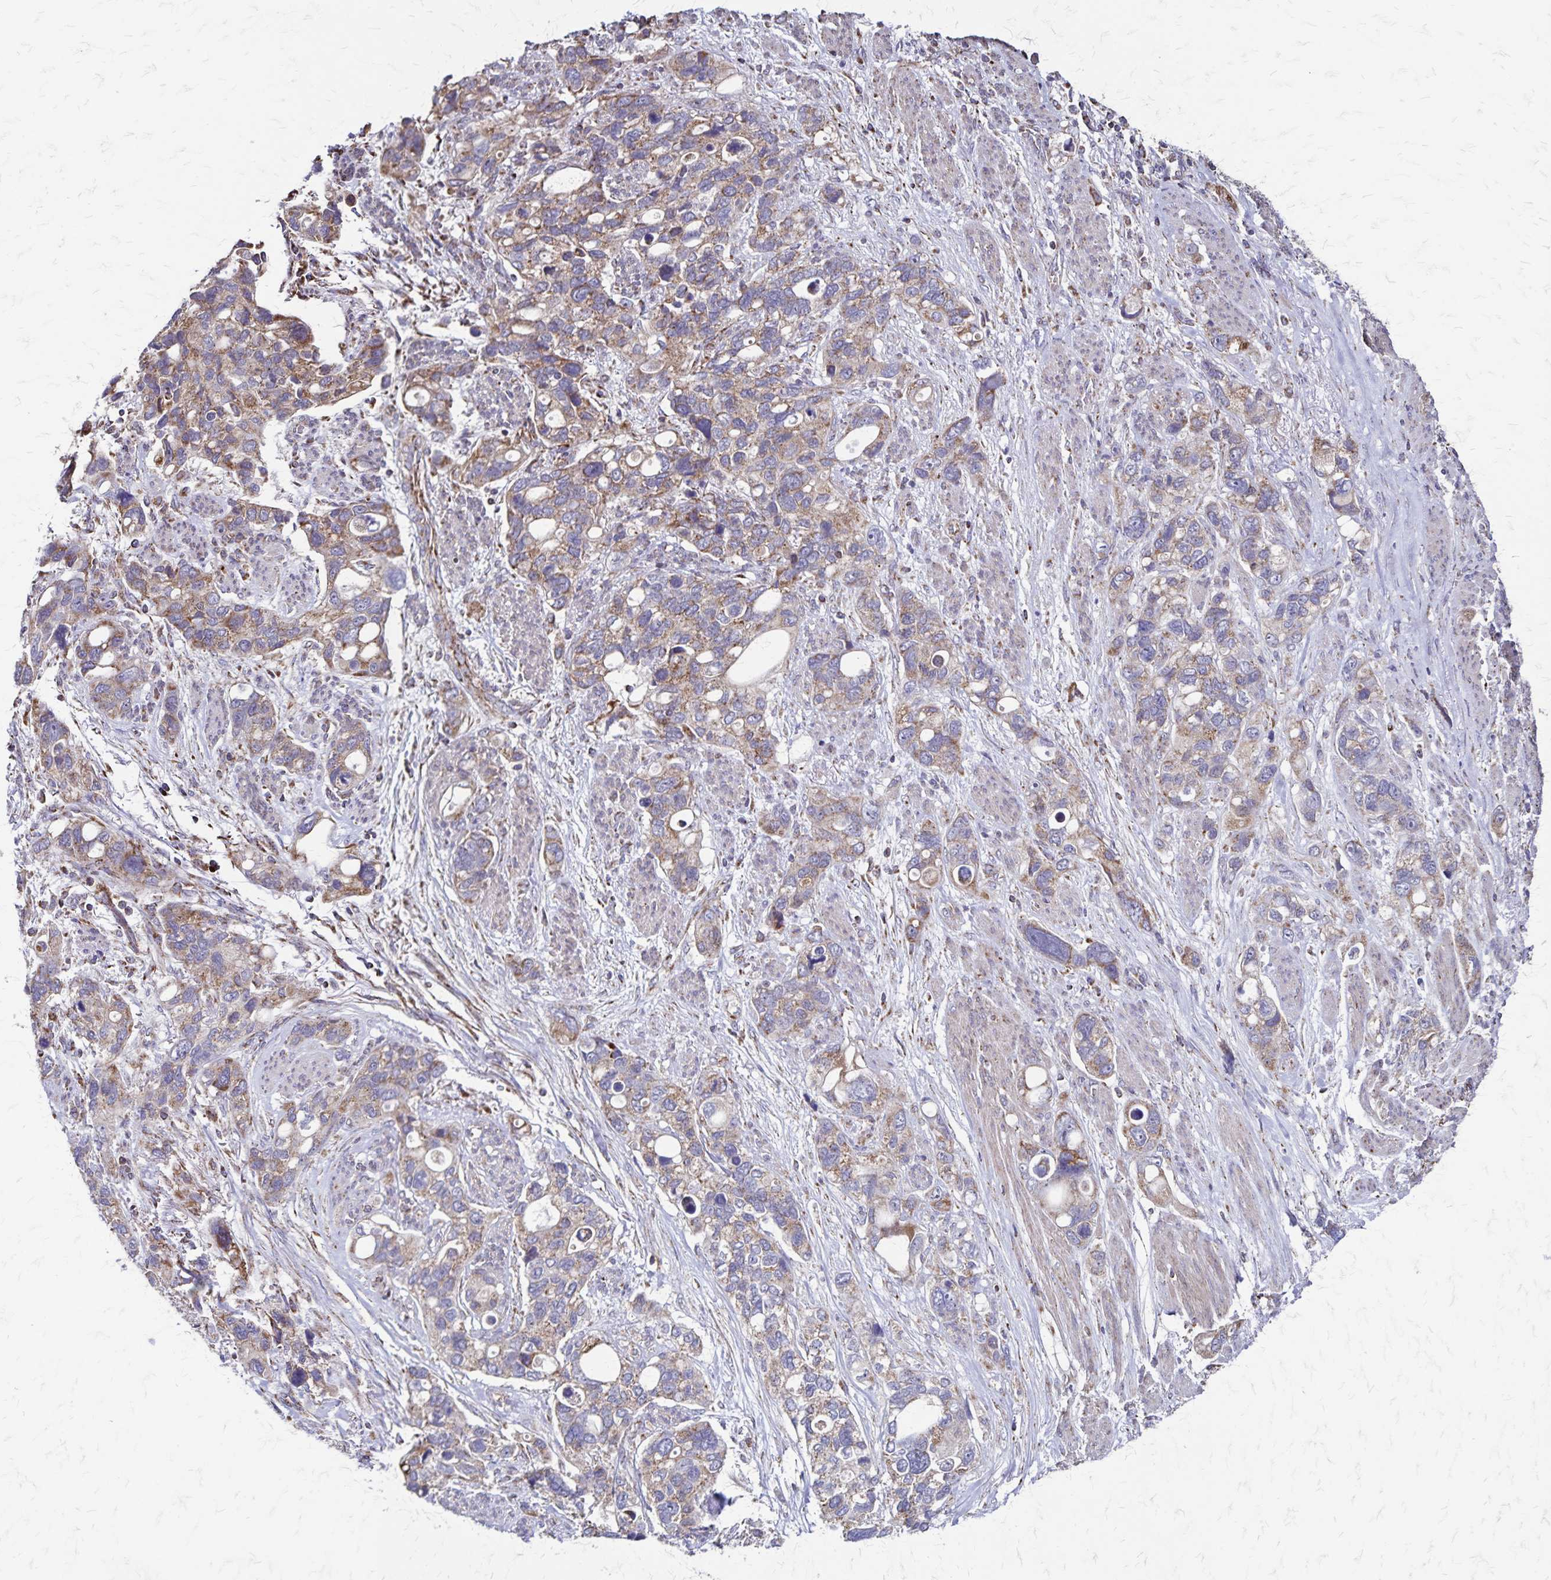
{"staining": {"intensity": "weak", "quantity": "25%-75%", "location": "cytoplasmic/membranous"}, "tissue": "stomach cancer", "cell_type": "Tumor cells", "image_type": "cancer", "snomed": [{"axis": "morphology", "description": "Adenocarcinoma, NOS"}, {"axis": "topography", "description": "Stomach, upper"}], "caption": "Stomach adenocarcinoma stained for a protein shows weak cytoplasmic/membranous positivity in tumor cells.", "gene": "NFS1", "patient": {"sex": "female", "age": 81}}